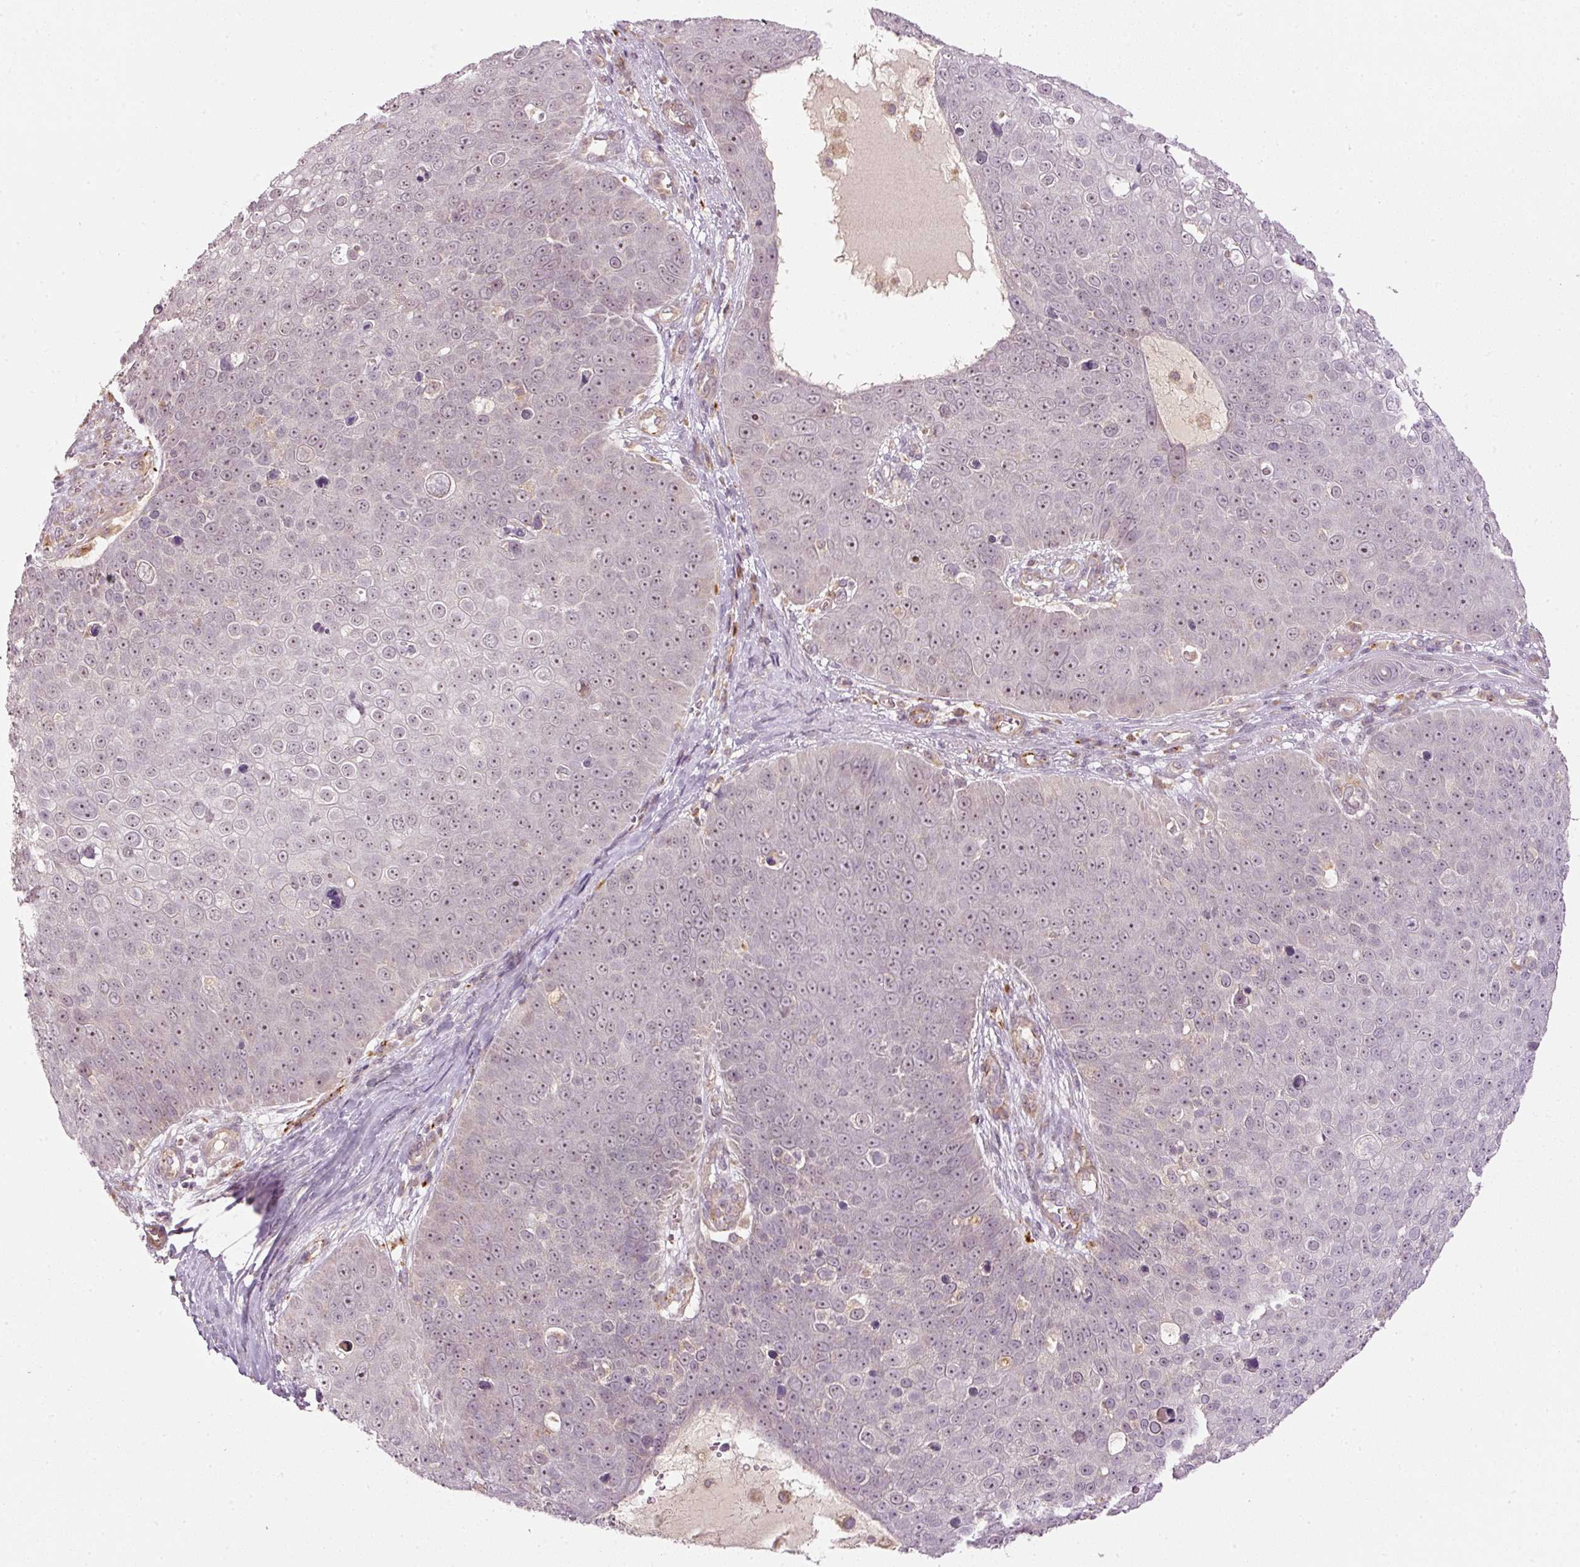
{"staining": {"intensity": "negative", "quantity": "none", "location": "none"}, "tissue": "skin cancer", "cell_type": "Tumor cells", "image_type": "cancer", "snomed": [{"axis": "morphology", "description": "Squamous cell carcinoma, NOS"}, {"axis": "topography", "description": "Skin"}], "caption": "IHC of human skin cancer (squamous cell carcinoma) exhibits no positivity in tumor cells.", "gene": "CDC20B", "patient": {"sex": "male", "age": 71}}